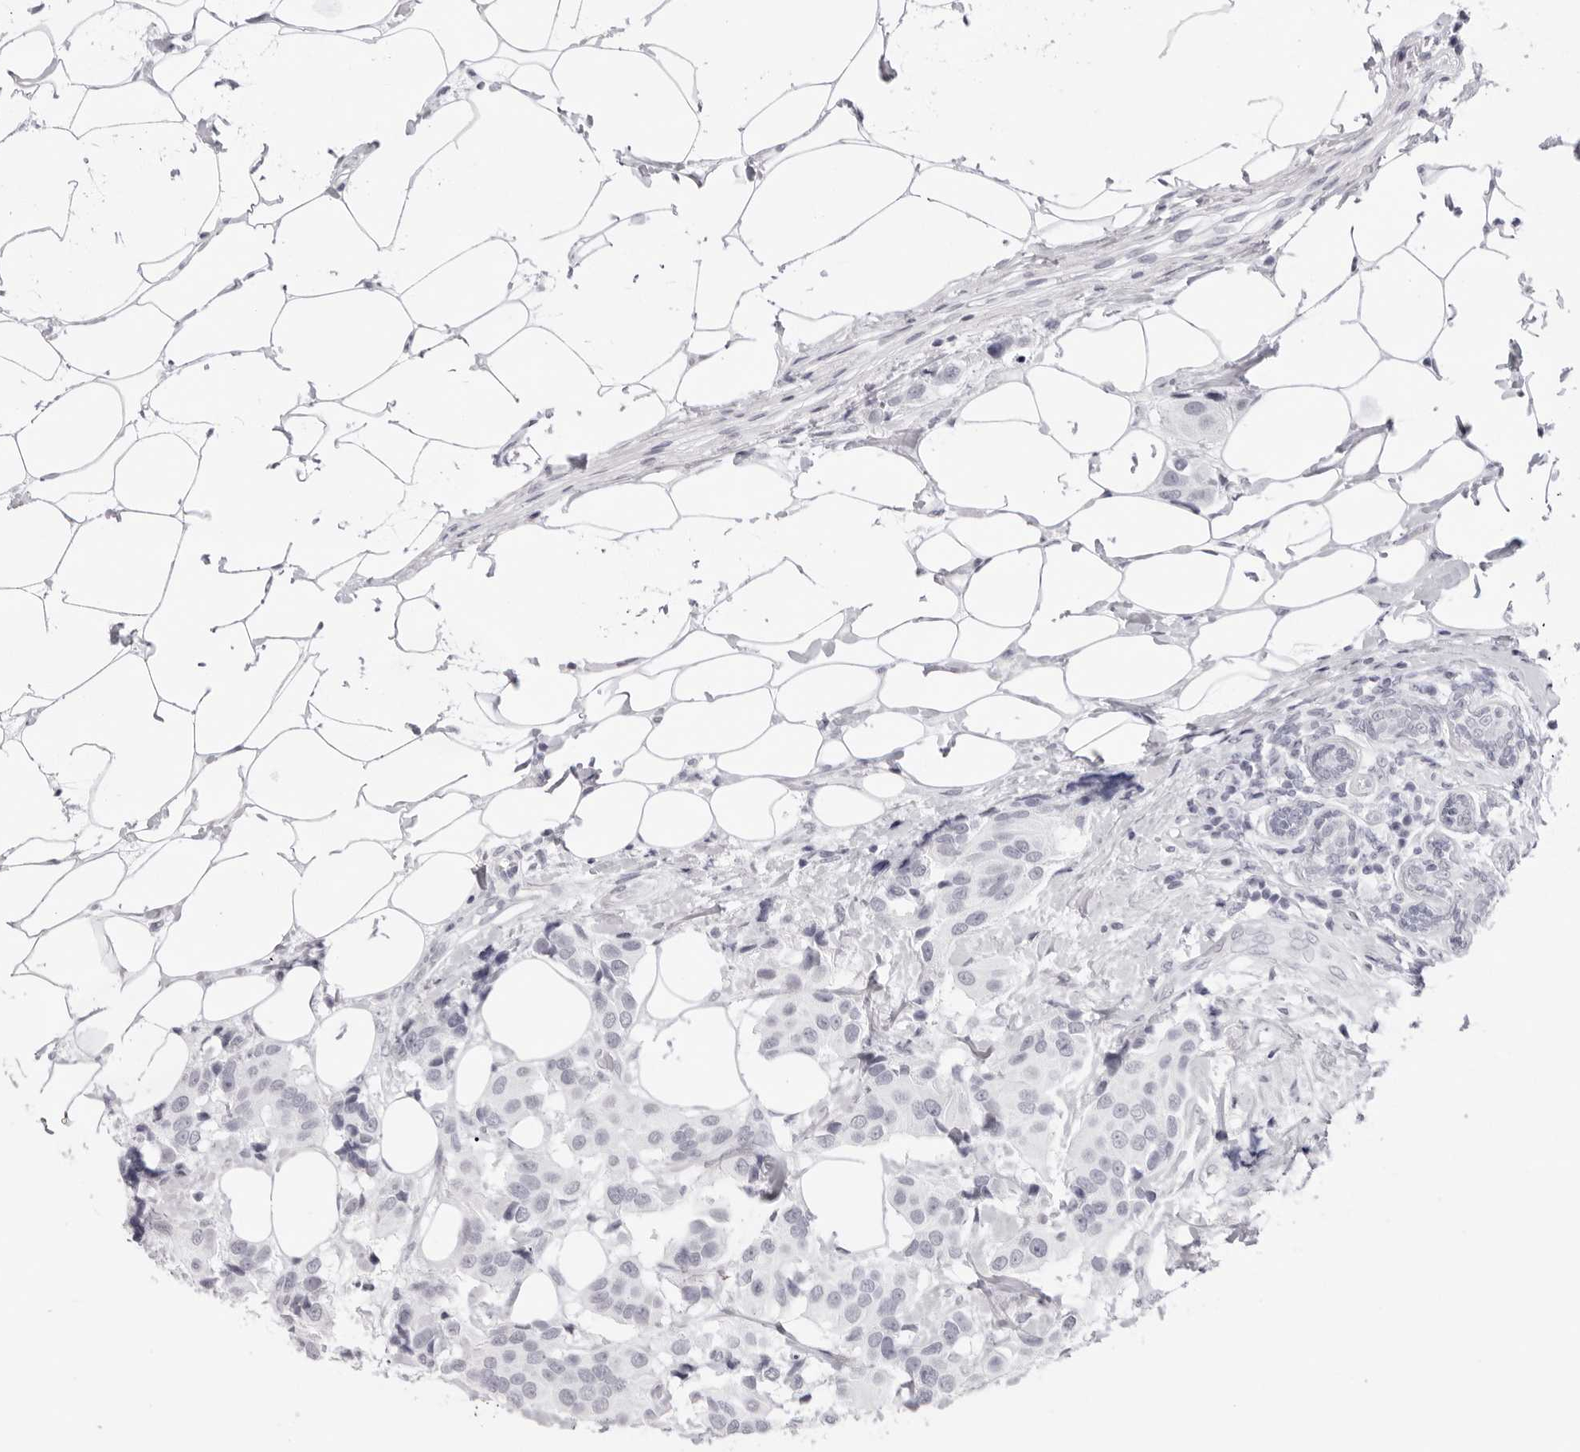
{"staining": {"intensity": "negative", "quantity": "none", "location": "none"}, "tissue": "breast cancer", "cell_type": "Tumor cells", "image_type": "cancer", "snomed": [{"axis": "morphology", "description": "Normal tissue, NOS"}, {"axis": "morphology", "description": "Duct carcinoma"}, {"axis": "topography", "description": "Breast"}], "caption": "The immunohistochemistry micrograph has no significant staining in tumor cells of breast cancer tissue.", "gene": "KLK12", "patient": {"sex": "female", "age": 39}}